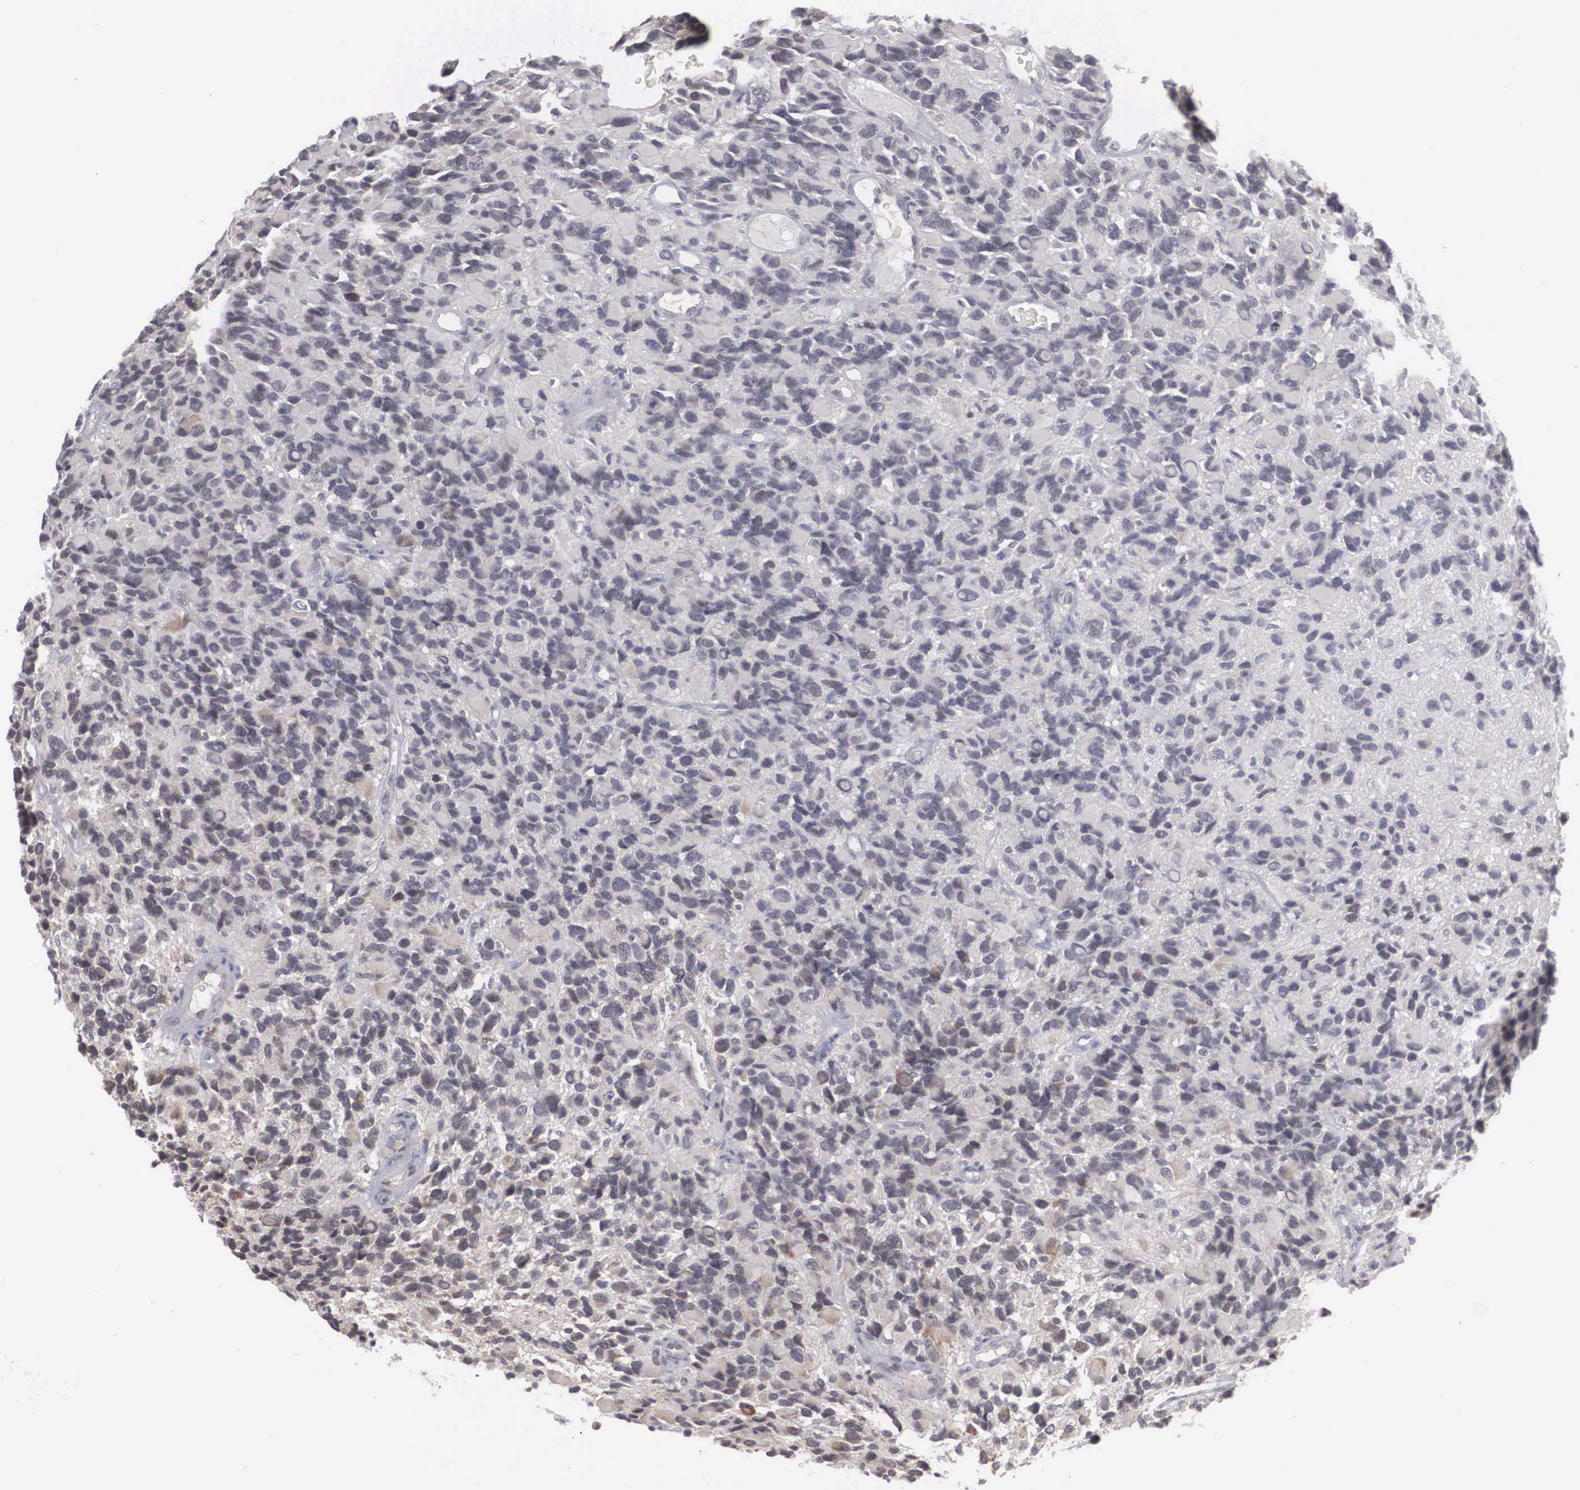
{"staining": {"intensity": "negative", "quantity": "none", "location": "none"}, "tissue": "glioma", "cell_type": "Tumor cells", "image_type": "cancer", "snomed": [{"axis": "morphology", "description": "Glioma, malignant, High grade"}, {"axis": "topography", "description": "Brain"}], "caption": "Immunohistochemistry (IHC) photomicrograph of neoplastic tissue: human glioma stained with DAB displays no significant protein positivity in tumor cells. (DAB immunohistochemistry (IHC) with hematoxylin counter stain).", "gene": "WDR89", "patient": {"sex": "male", "age": 77}}